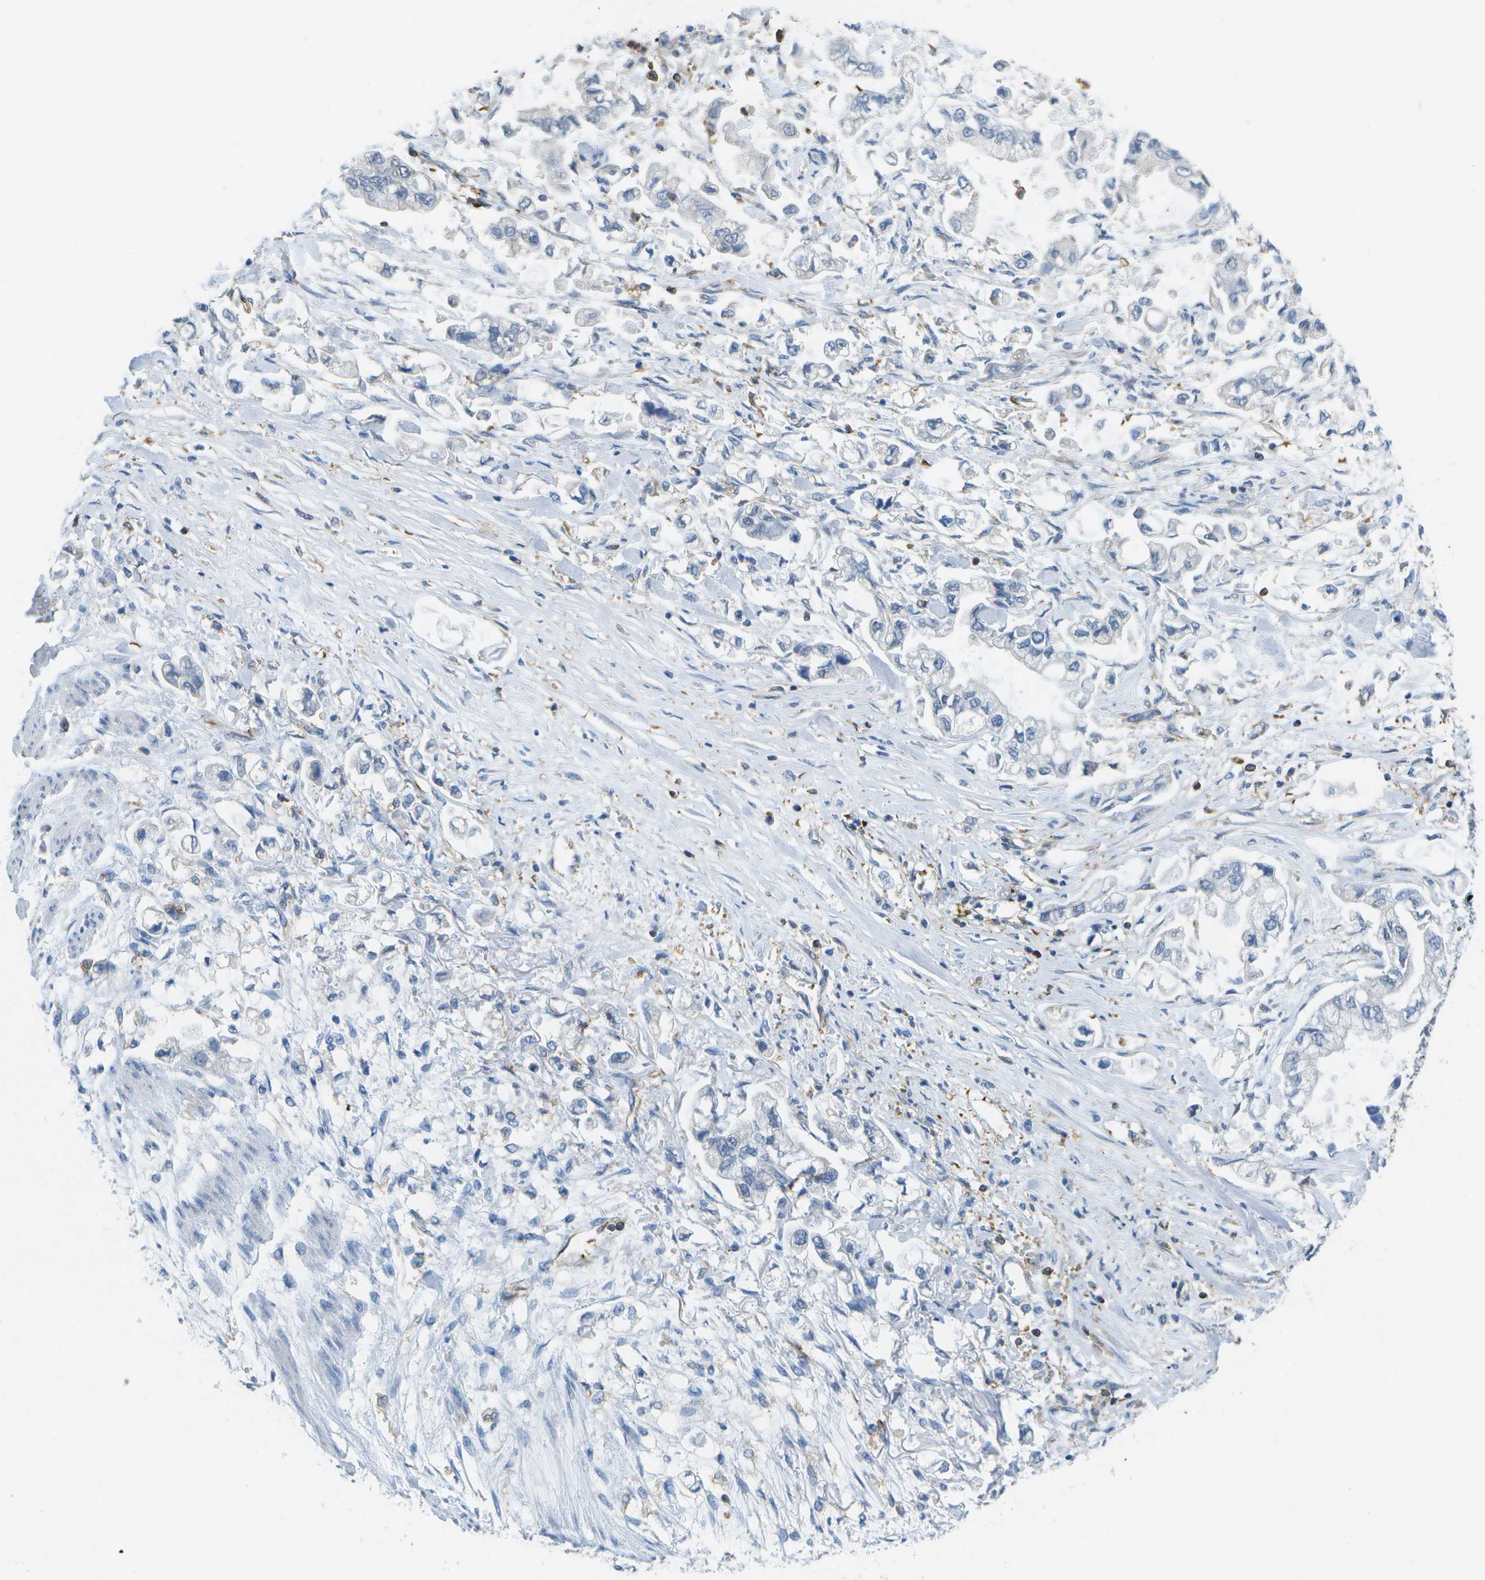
{"staining": {"intensity": "negative", "quantity": "none", "location": "none"}, "tissue": "stomach cancer", "cell_type": "Tumor cells", "image_type": "cancer", "snomed": [{"axis": "morphology", "description": "Normal tissue, NOS"}, {"axis": "morphology", "description": "Adenocarcinoma, NOS"}, {"axis": "topography", "description": "Stomach"}], "caption": "This is an immunohistochemistry image of human stomach cancer (adenocarcinoma). There is no positivity in tumor cells.", "gene": "RCSD1", "patient": {"sex": "male", "age": 62}}